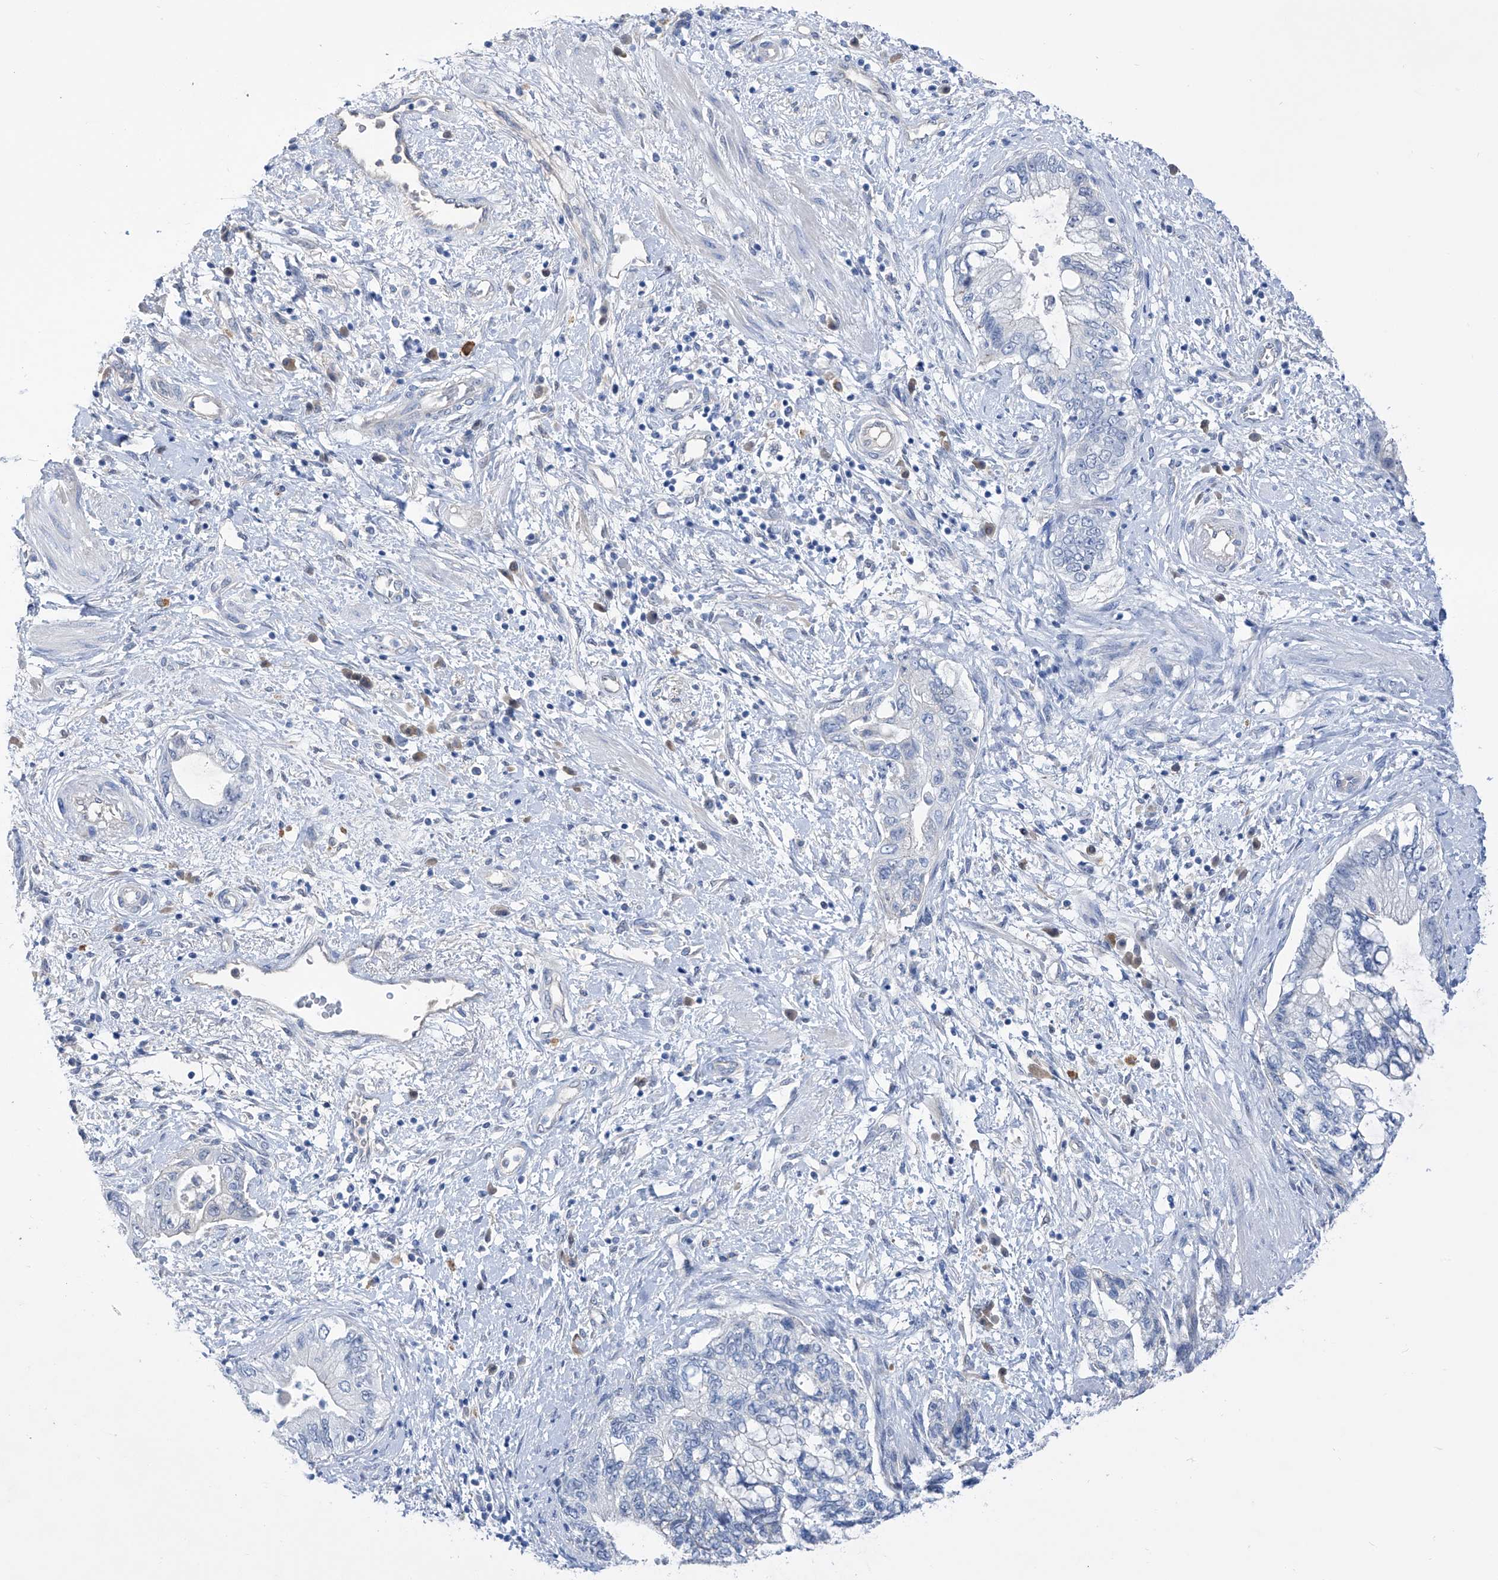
{"staining": {"intensity": "negative", "quantity": "none", "location": "none"}, "tissue": "pancreatic cancer", "cell_type": "Tumor cells", "image_type": "cancer", "snomed": [{"axis": "morphology", "description": "Adenocarcinoma, NOS"}, {"axis": "topography", "description": "Pancreas"}], "caption": "A high-resolution image shows immunohistochemistry (IHC) staining of pancreatic adenocarcinoma, which shows no significant positivity in tumor cells.", "gene": "PGM3", "patient": {"sex": "female", "age": 73}}